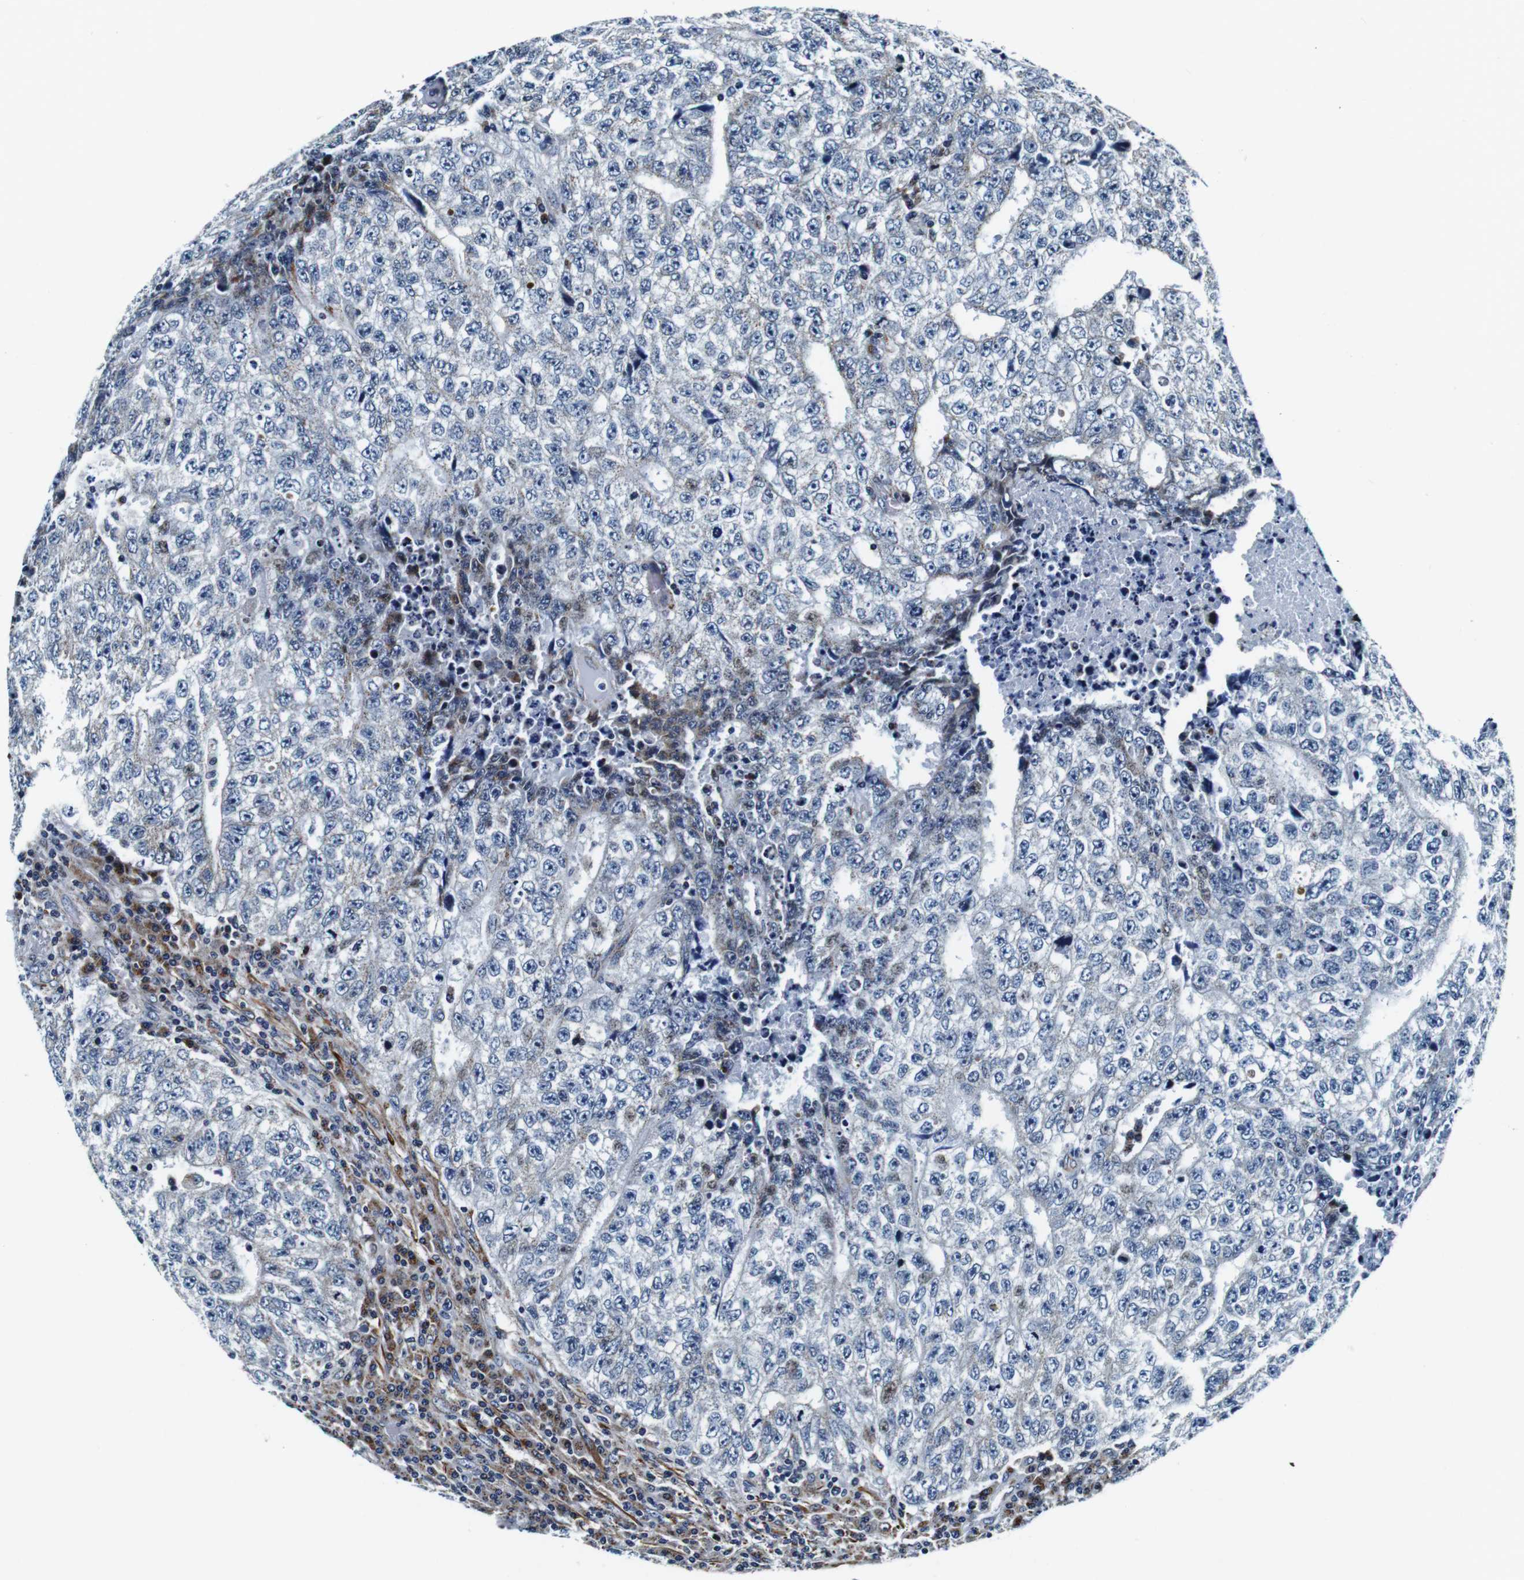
{"staining": {"intensity": "negative", "quantity": "none", "location": "none"}, "tissue": "testis cancer", "cell_type": "Tumor cells", "image_type": "cancer", "snomed": [{"axis": "morphology", "description": "Necrosis, NOS"}, {"axis": "morphology", "description": "Carcinoma, Embryonal, NOS"}, {"axis": "topography", "description": "Testis"}], "caption": "Testis cancer was stained to show a protein in brown. There is no significant positivity in tumor cells.", "gene": "FAR2", "patient": {"sex": "male", "age": 19}}